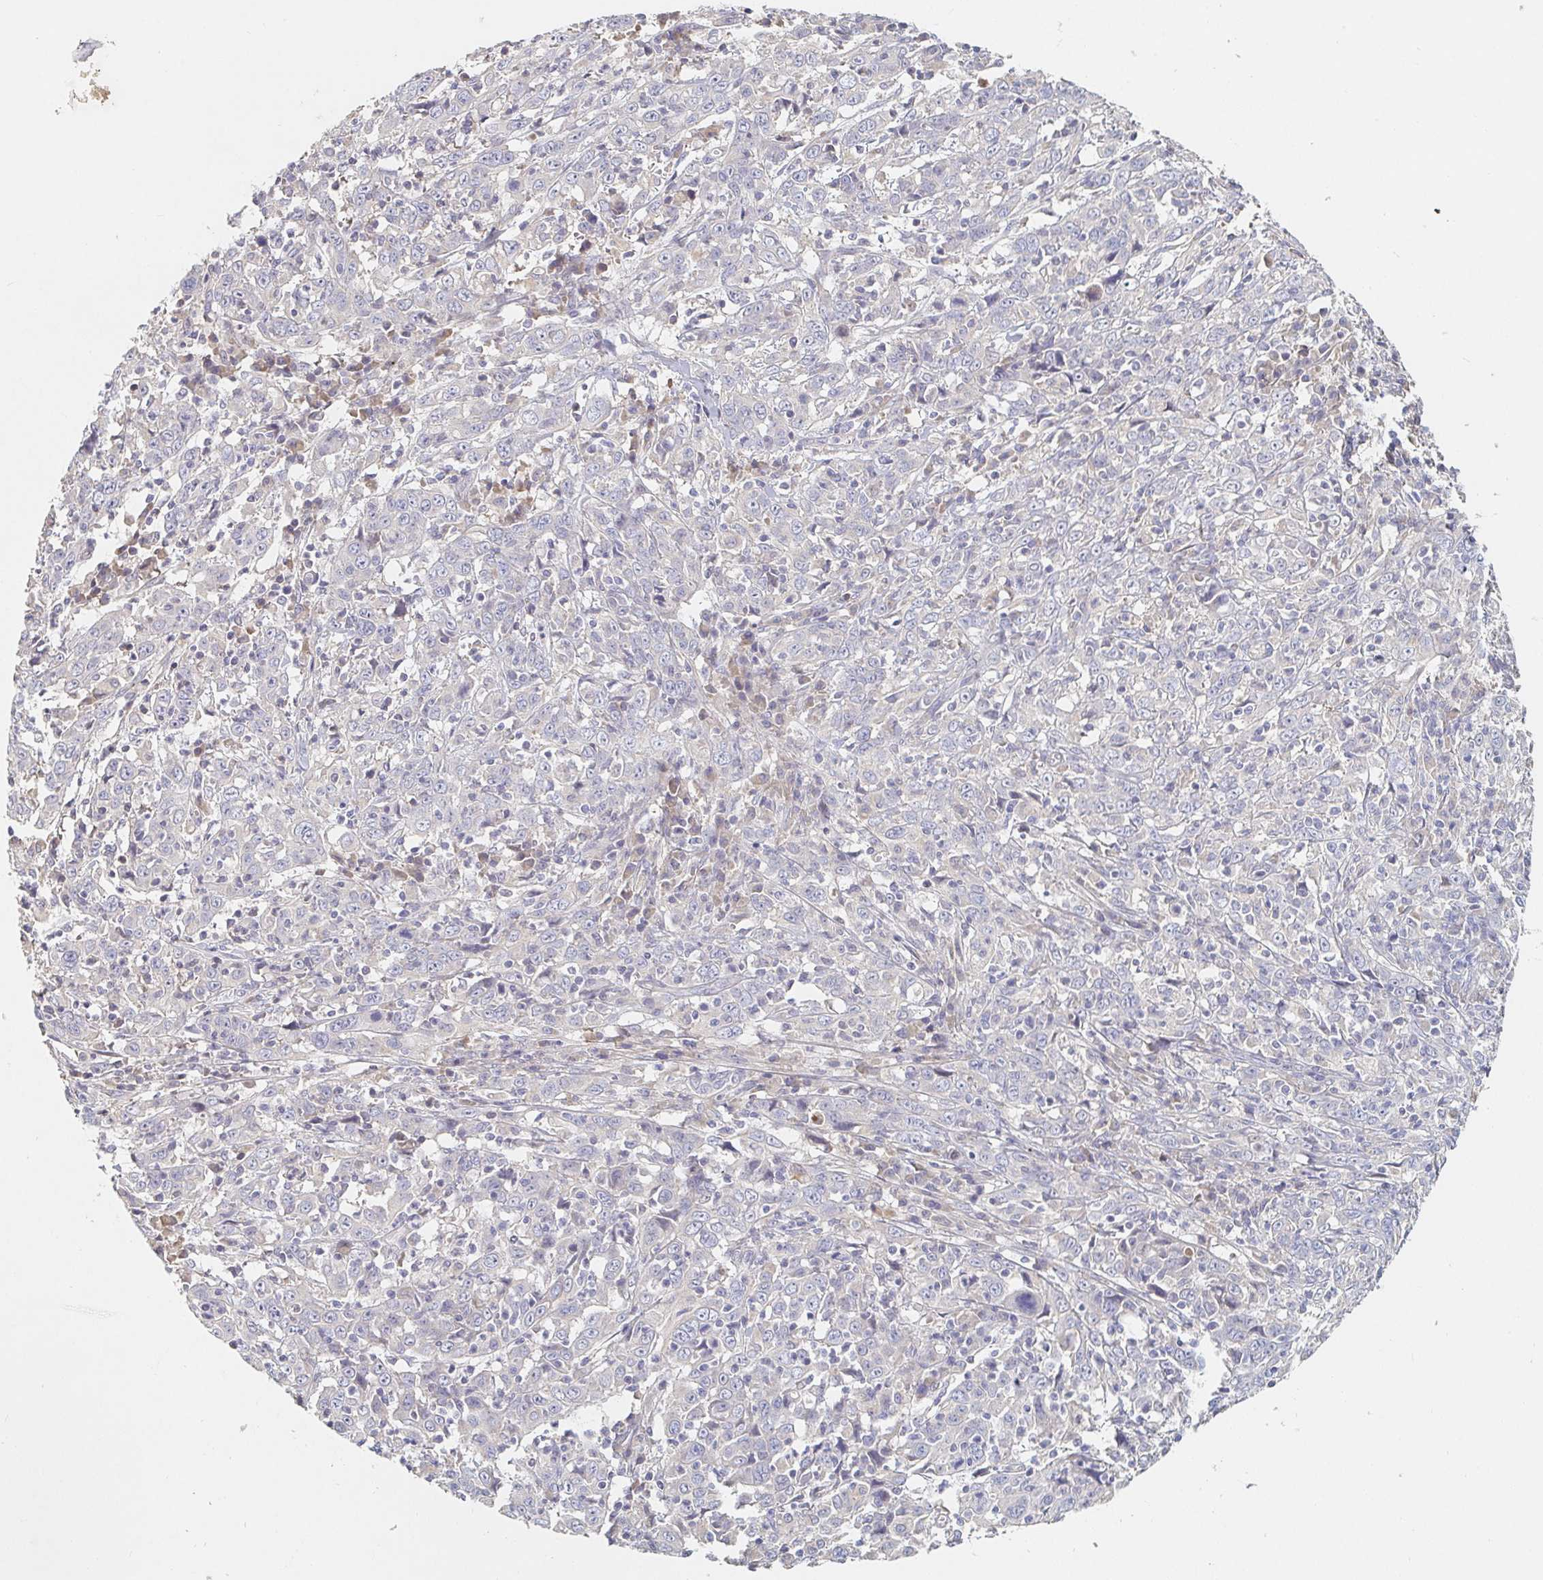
{"staining": {"intensity": "negative", "quantity": "none", "location": "none"}, "tissue": "cervical cancer", "cell_type": "Tumor cells", "image_type": "cancer", "snomed": [{"axis": "morphology", "description": "Squamous cell carcinoma, NOS"}, {"axis": "topography", "description": "Cervix"}], "caption": "There is no significant positivity in tumor cells of cervical squamous cell carcinoma.", "gene": "NME9", "patient": {"sex": "female", "age": 46}}